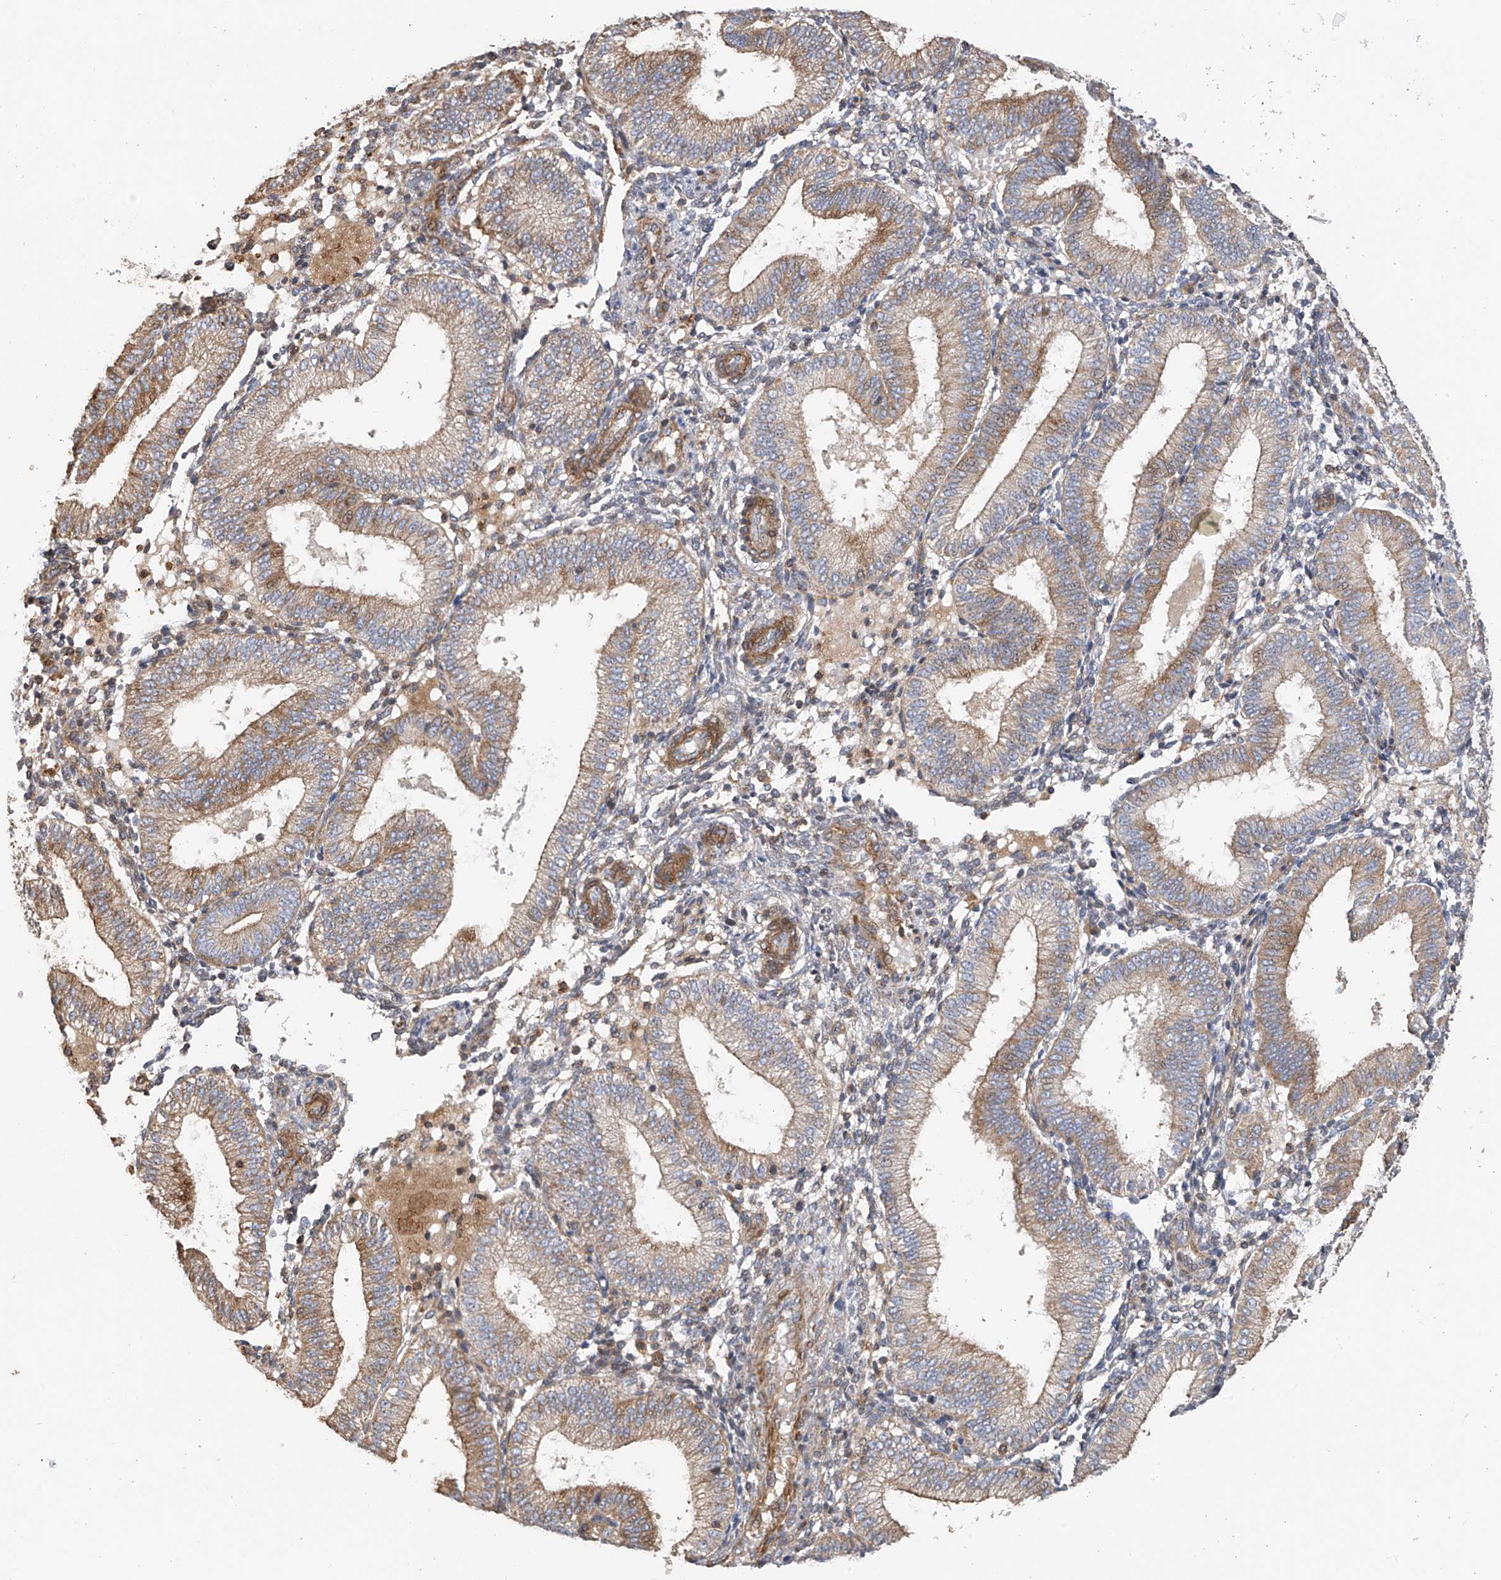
{"staining": {"intensity": "negative", "quantity": "none", "location": "none"}, "tissue": "endometrium", "cell_type": "Cells in endometrial stroma", "image_type": "normal", "snomed": [{"axis": "morphology", "description": "Normal tissue, NOS"}, {"axis": "topography", "description": "Endometrium"}], "caption": "This is a histopathology image of immunohistochemistry (IHC) staining of normal endometrium, which shows no positivity in cells in endometrial stroma. (DAB IHC, high magnification).", "gene": "SLC43A3", "patient": {"sex": "female", "age": 39}}